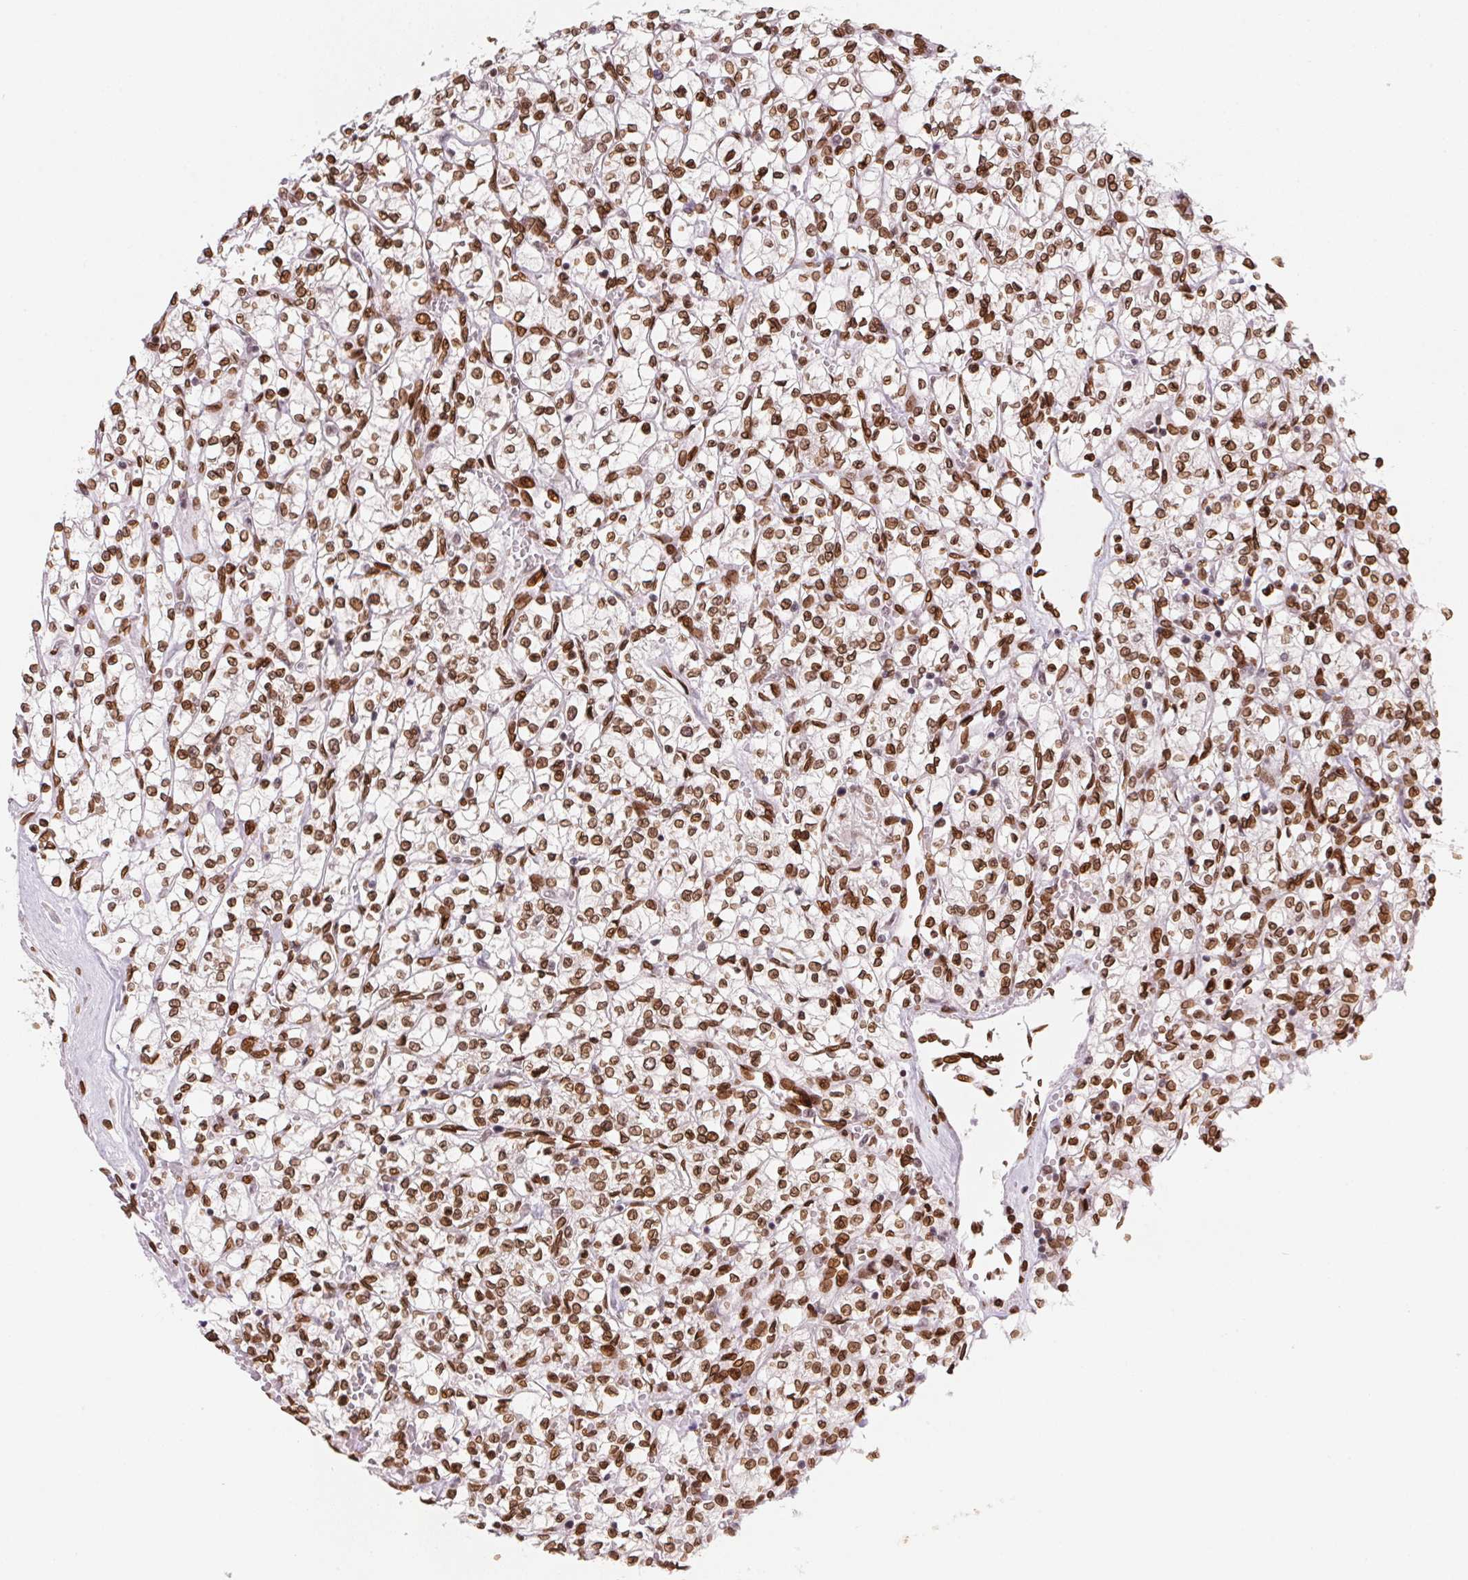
{"staining": {"intensity": "strong", "quantity": ">75%", "location": "cytoplasmic/membranous,nuclear"}, "tissue": "renal cancer", "cell_type": "Tumor cells", "image_type": "cancer", "snomed": [{"axis": "morphology", "description": "Adenocarcinoma, NOS"}, {"axis": "topography", "description": "Kidney"}], "caption": "An immunohistochemistry image of tumor tissue is shown. Protein staining in brown shows strong cytoplasmic/membranous and nuclear positivity in renal cancer within tumor cells. (Brightfield microscopy of DAB IHC at high magnification).", "gene": "SAP30BP", "patient": {"sex": "female", "age": 64}}